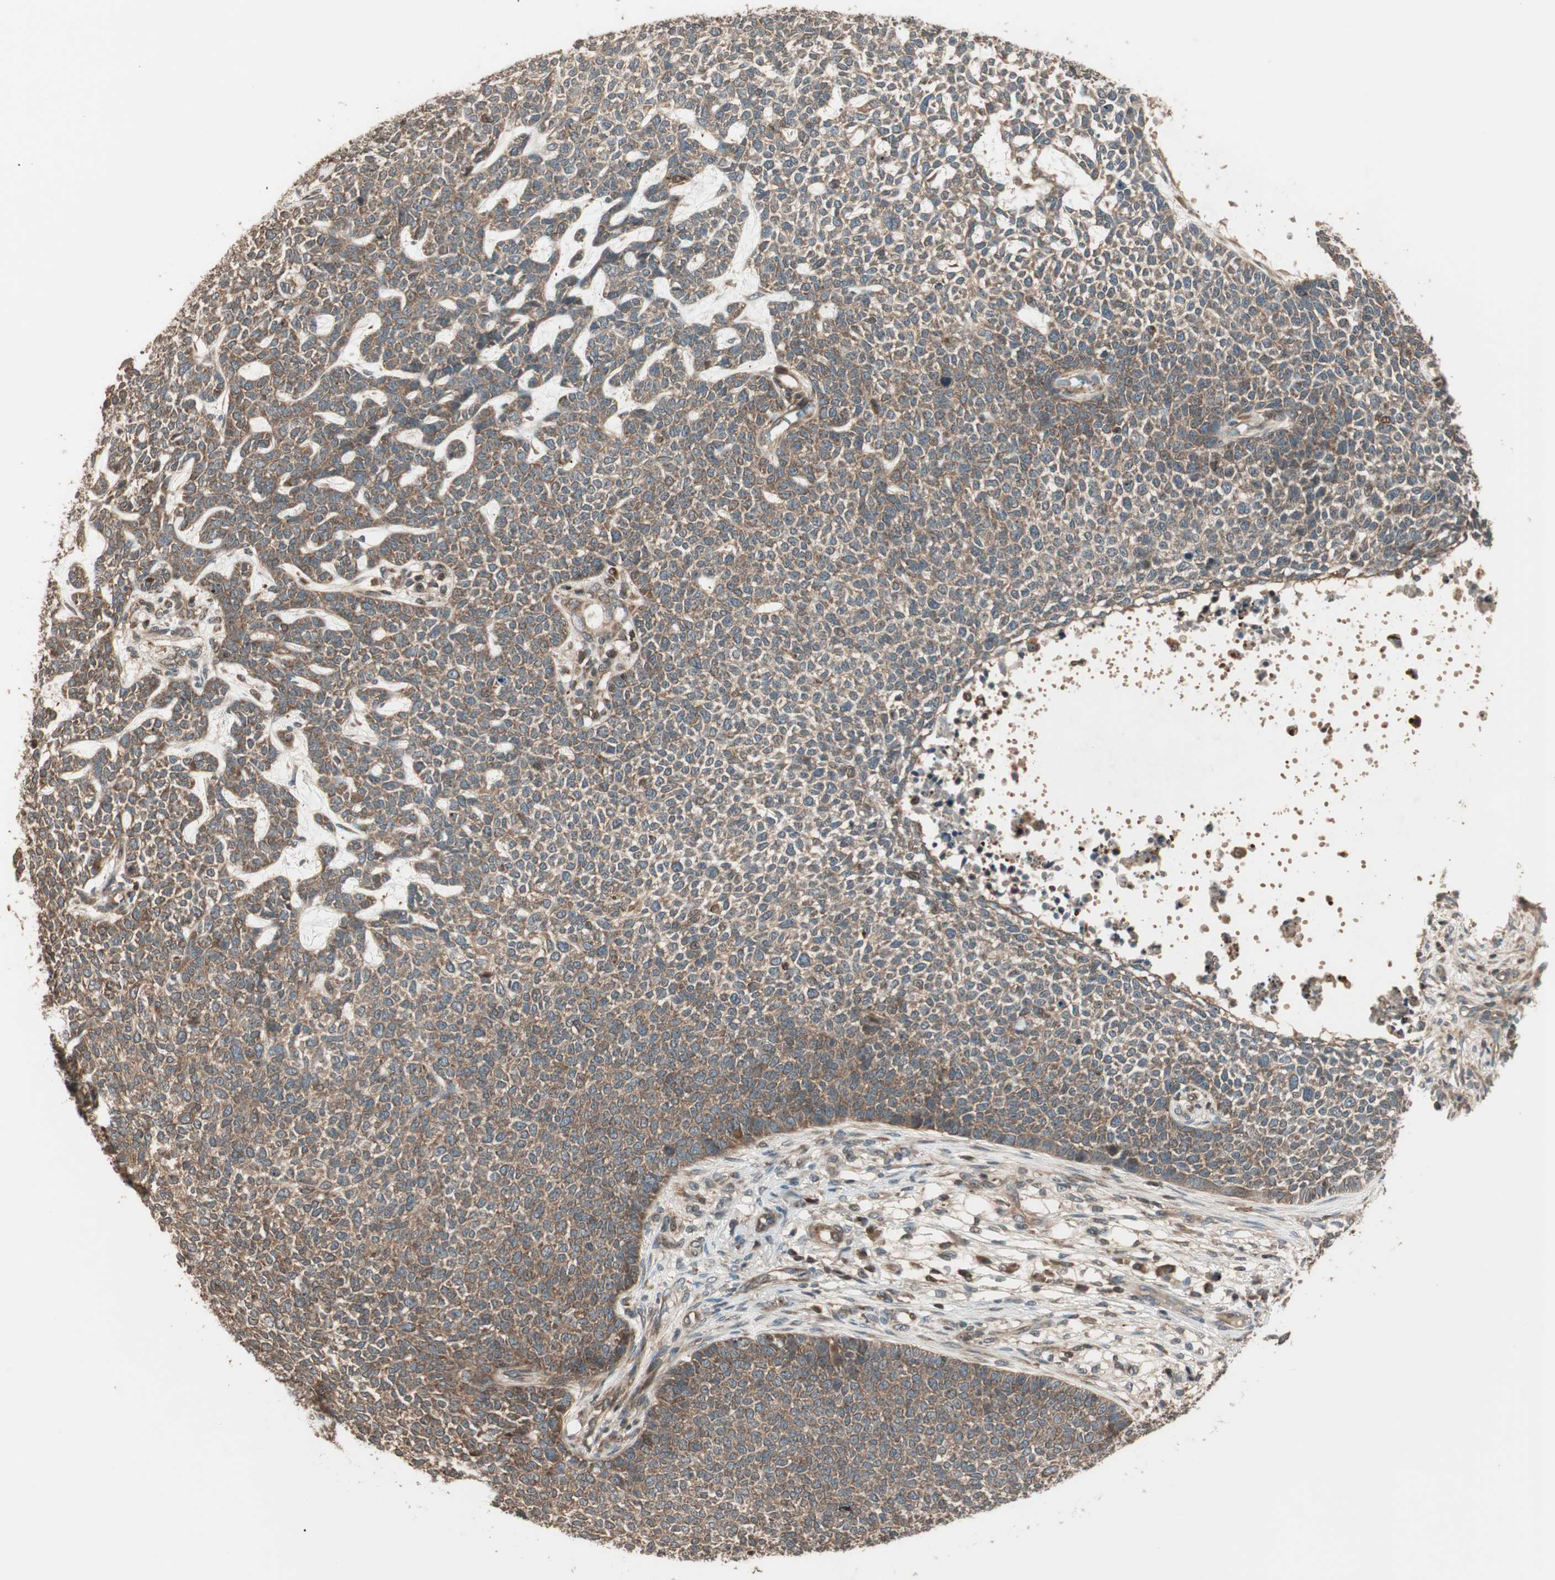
{"staining": {"intensity": "moderate", "quantity": ">75%", "location": "cytoplasmic/membranous"}, "tissue": "skin cancer", "cell_type": "Tumor cells", "image_type": "cancer", "snomed": [{"axis": "morphology", "description": "Basal cell carcinoma"}, {"axis": "topography", "description": "Skin"}], "caption": "High-magnification brightfield microscopy of skin cancer stained with DAB (brown) and counterstained with hematoxylin (blue). tumor cells exhibit moderate cytoplasmic/membranous positivity is seen in about>75% of cells.", "gene": "CNOT4", "patient": {"sex": "female", "age": 84}}